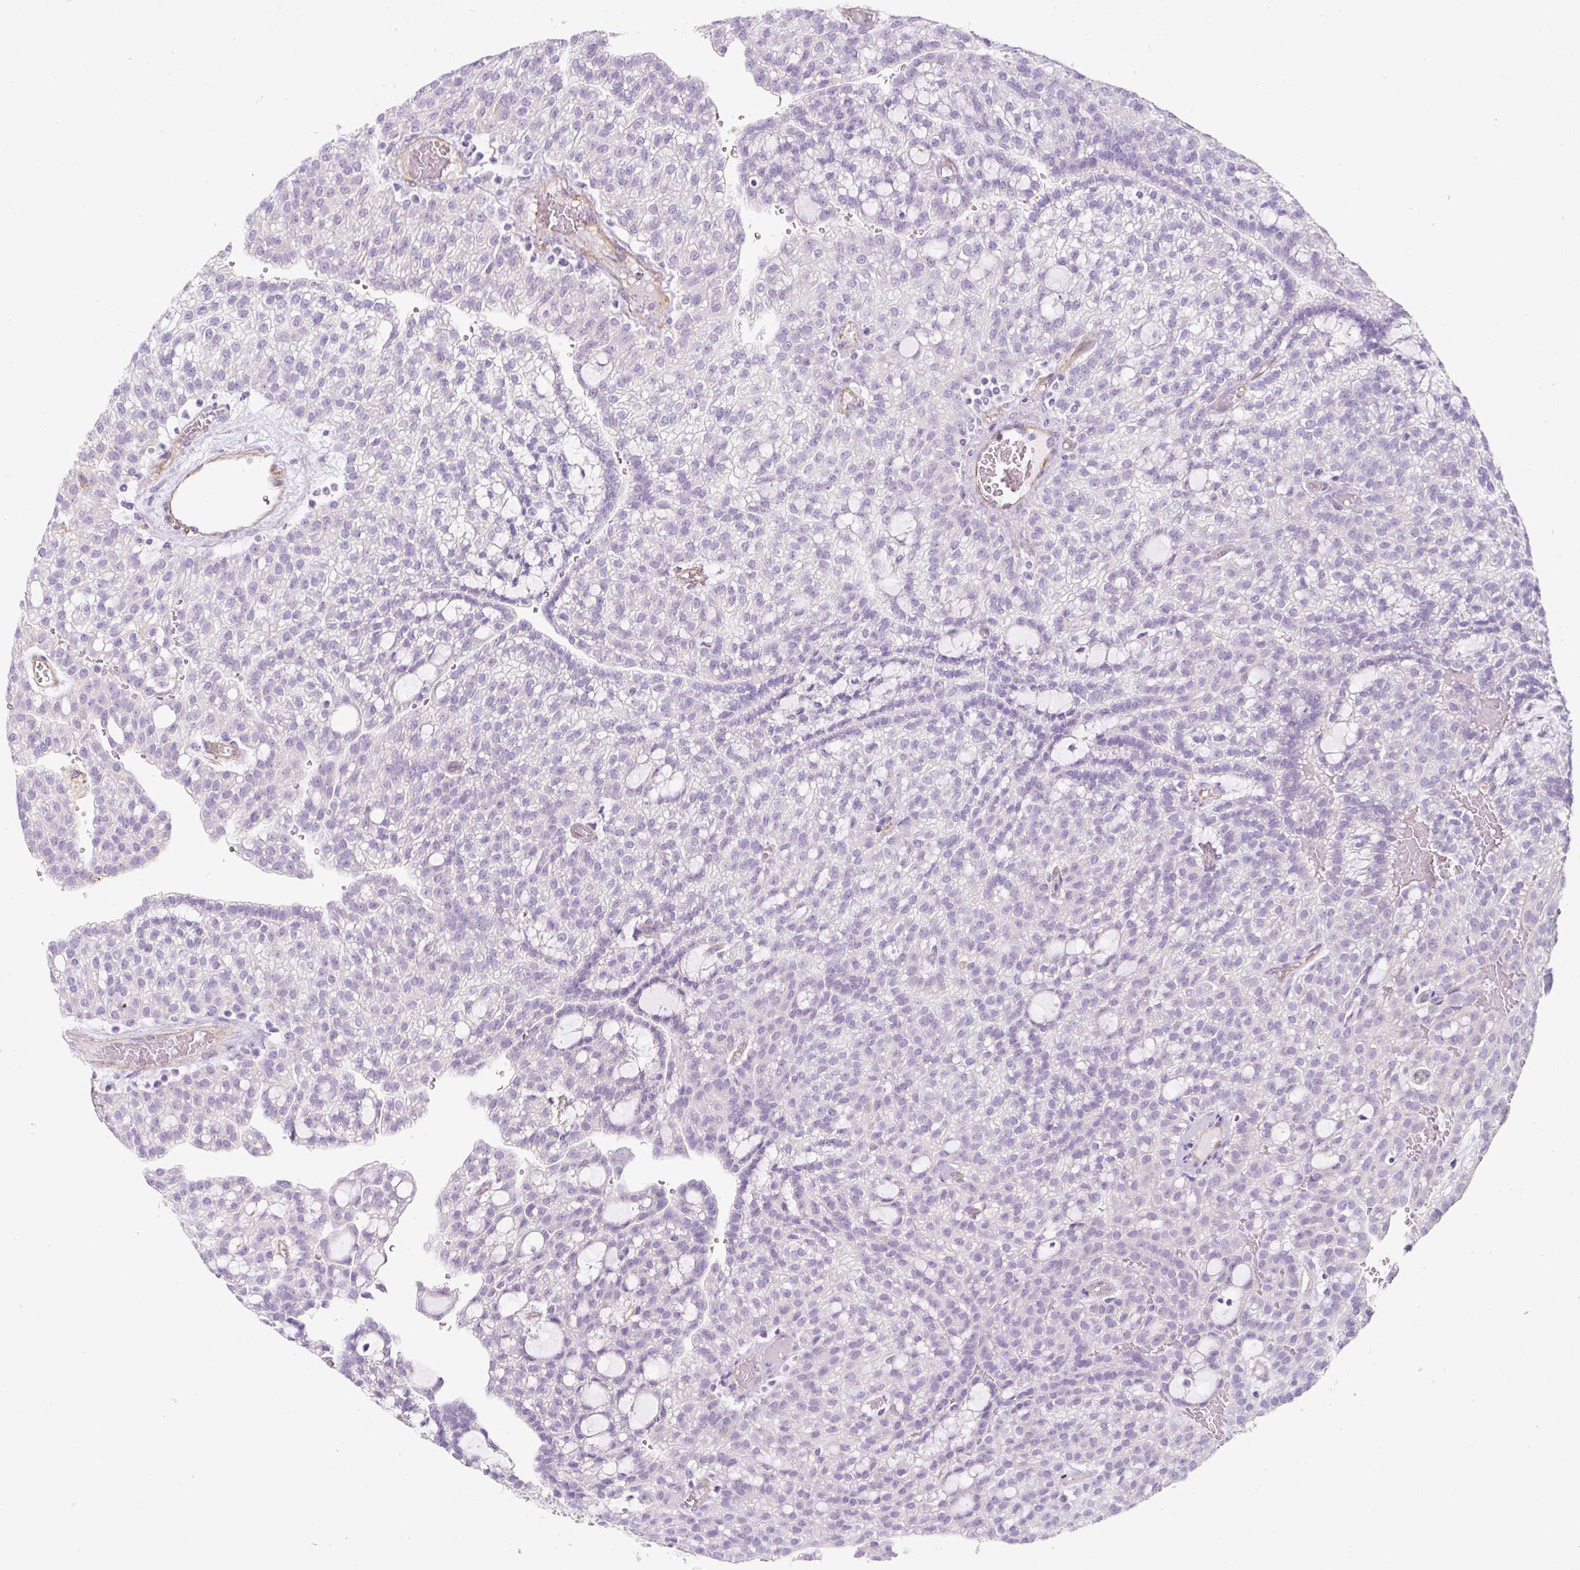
{"staining": {"intensity": "negative", "quantity": "none", "location": "none"}, "tissue": "renal cancer", "cell_type": "Tumor cells", "image_type": "cancer", "snomed": [{"axis": "morphology", "description": "Adenocarcinoma, NOS"}, {"axis": "topography", "description": "Kidney"}], "caption": "DAB (3,3'-diaminobenzidine) immunohistochemical staining of human adenocarcinoma (renal) demonstrates no significant staining in tumor cells.", "gene": "ERAP2", "patient": {"sex": "male", "age": 63}}